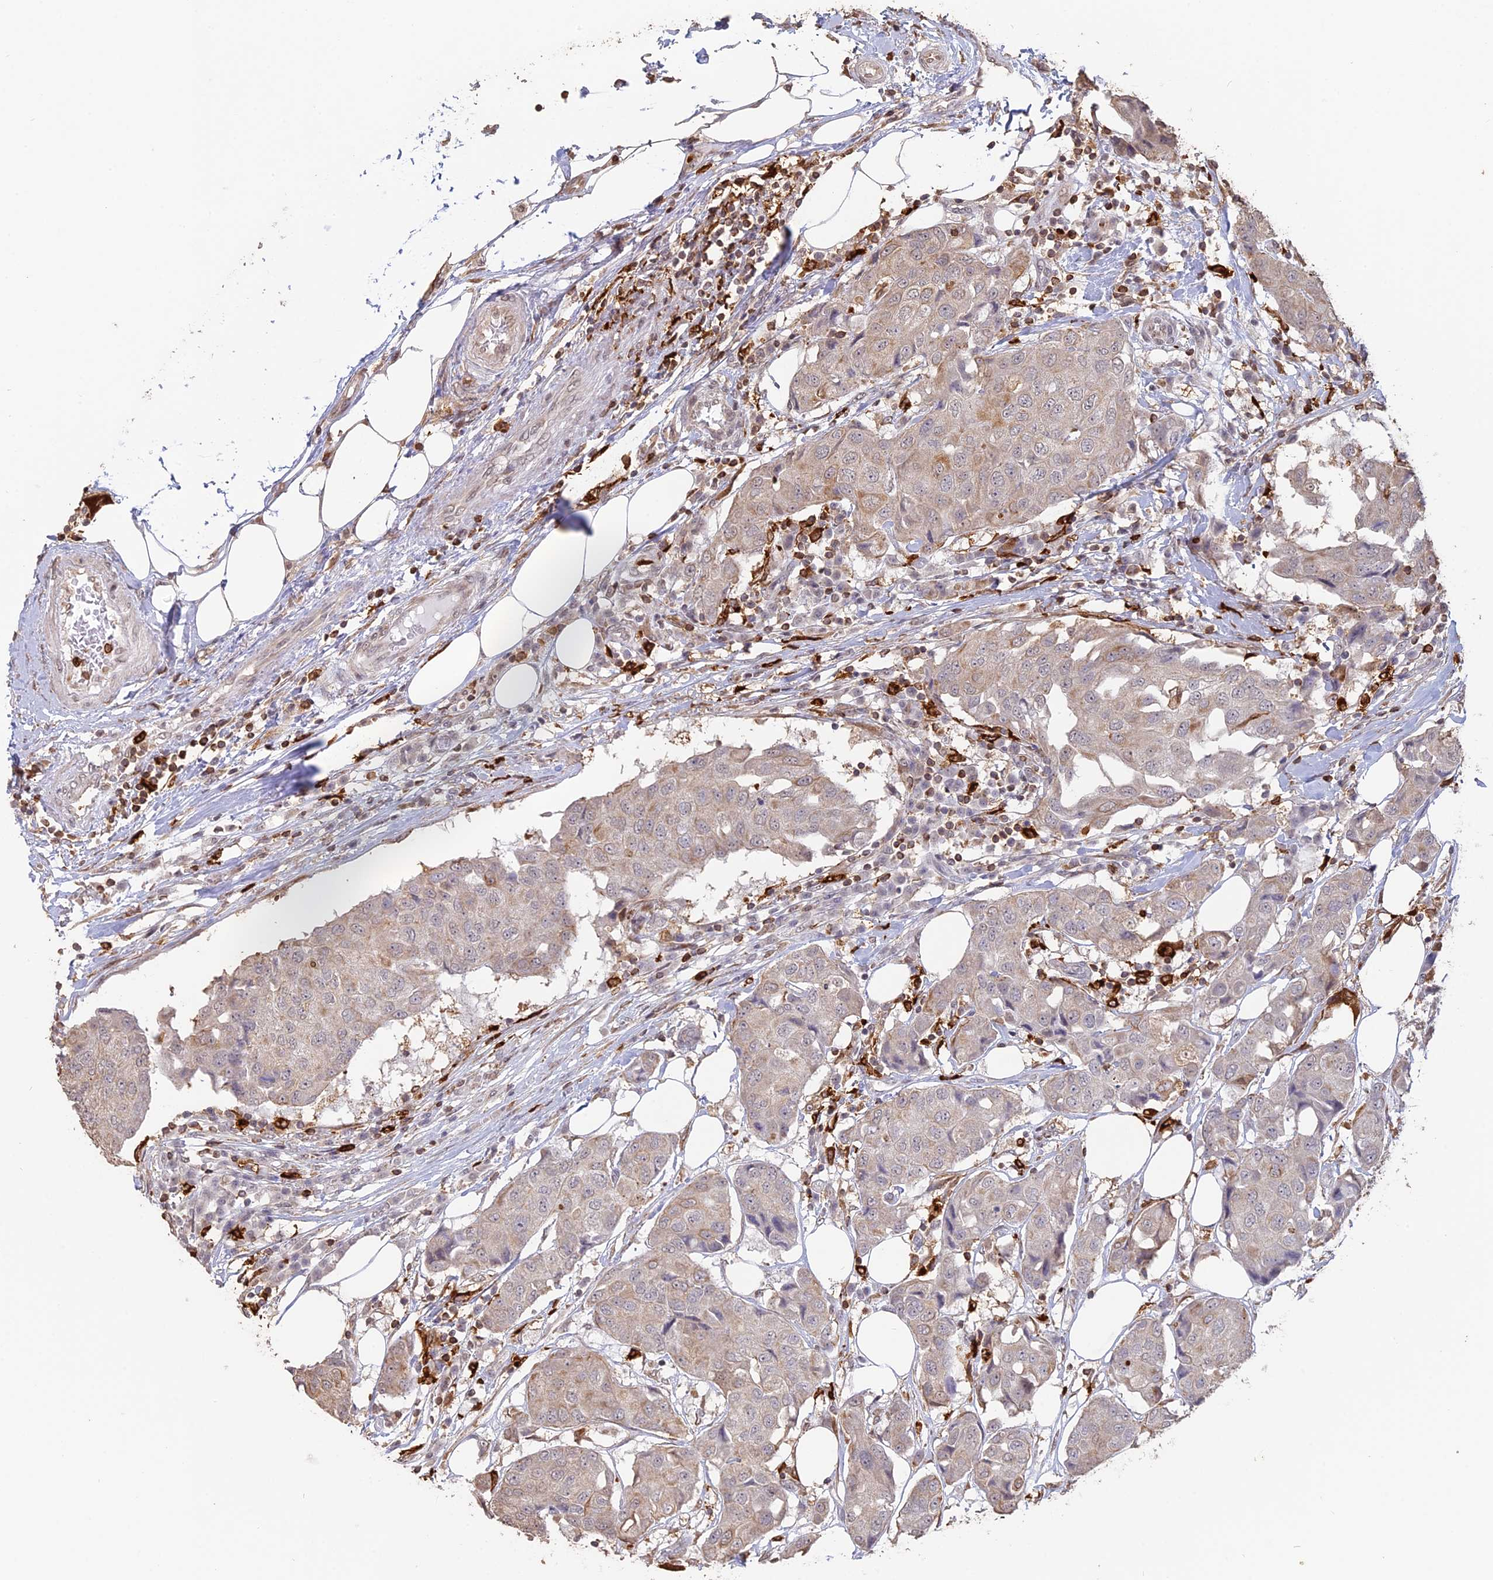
{"staining": {"intensity": "weak", "quantity": "<25%", "location": "cytoplasmic/membranous"}, "tissue": "breast cancer", "cell_type": "Tumor cells", "image_type": "cancer", "snomed": [{"axis": "morphology", "description": "Duct carcinoma"}, {"axis": "topography", "description": "Breast"}], "caption": "Tumor cells show no significant positivity in breast invasive ductal carcinoma. (Immunohistochemistry, brightfield microscopy, high magnification).", "gene": "APOBR", "patient": {"sex": "female", "age": 80}}